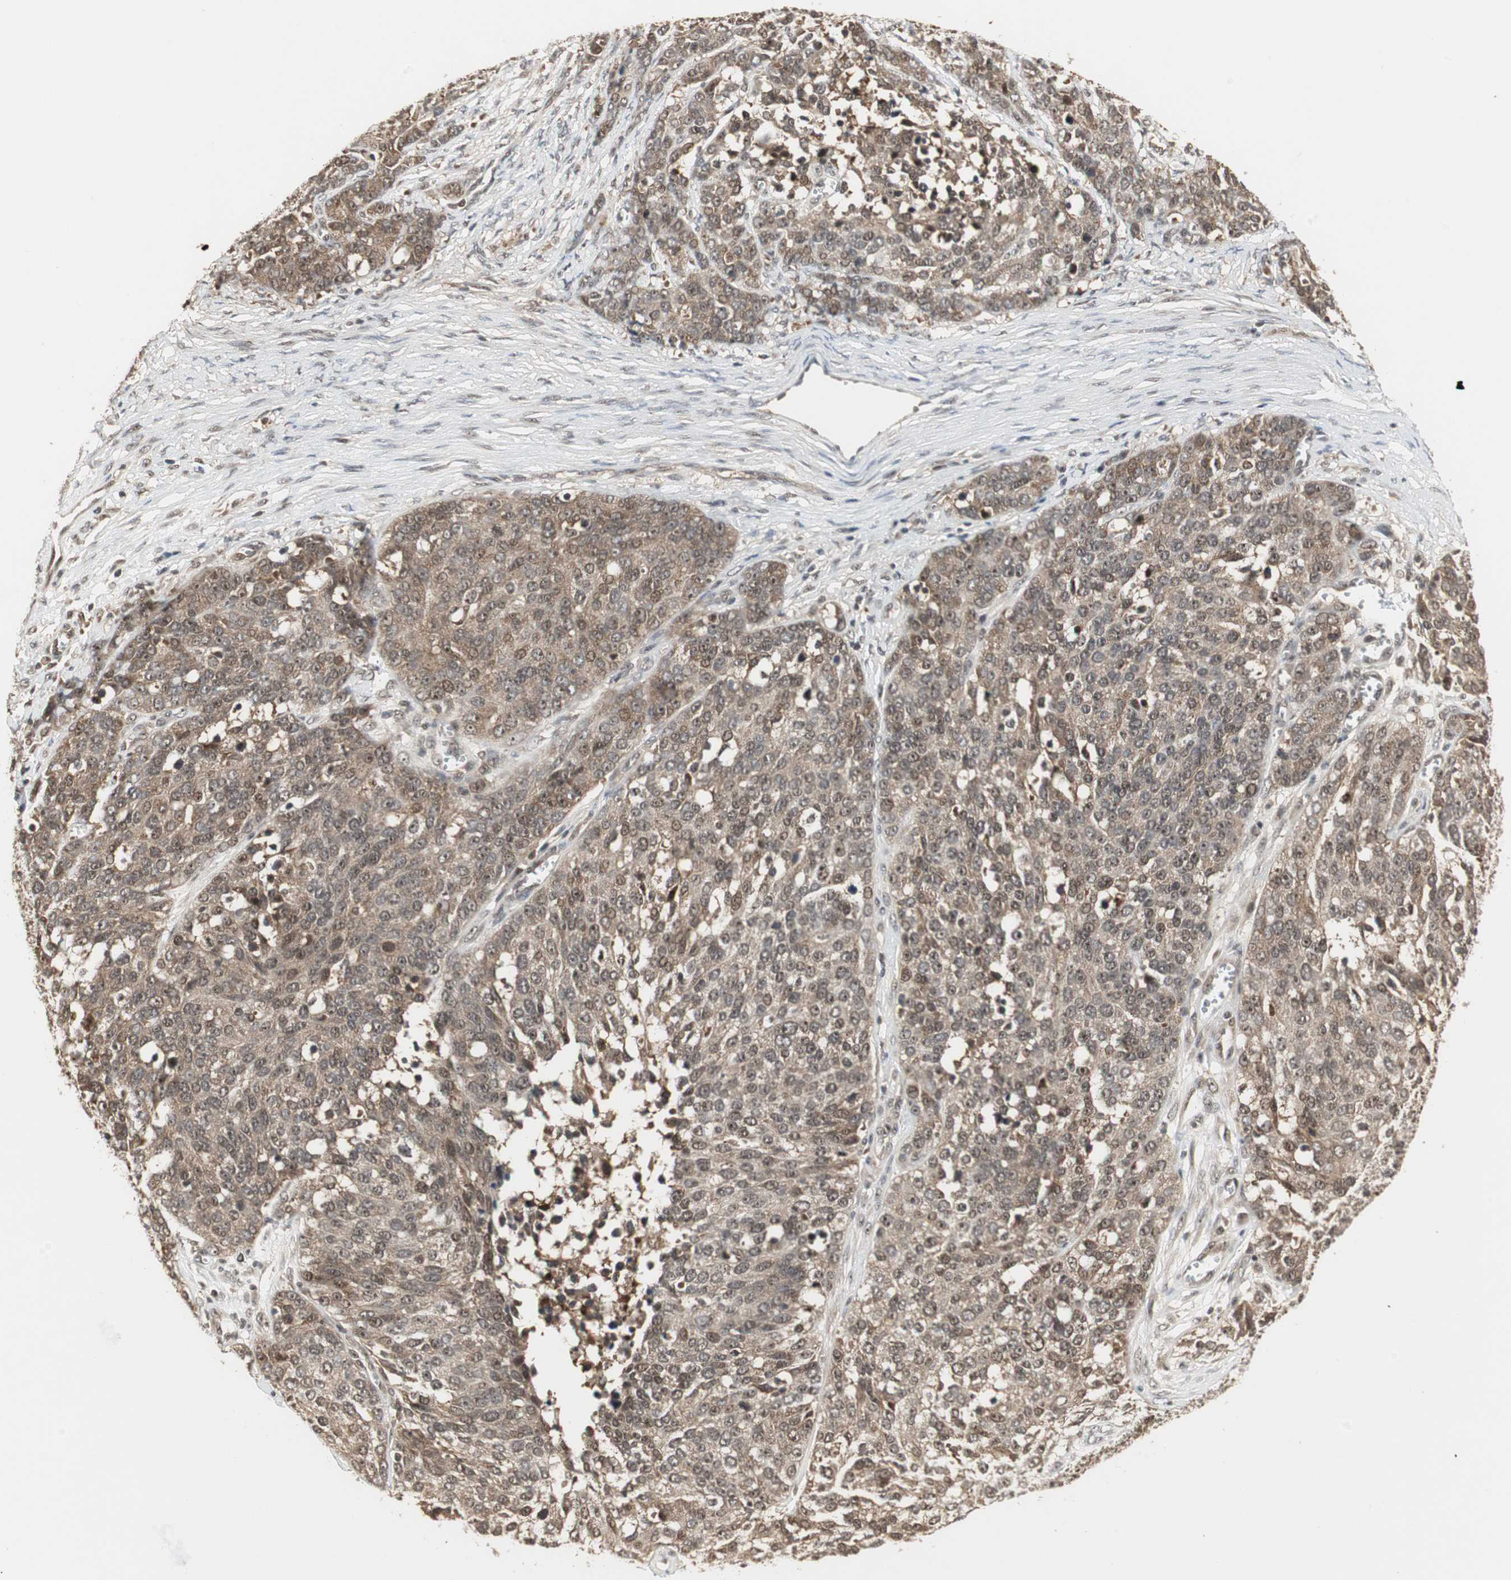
{"staining": {"intensity": "weak", "quantity": ">75%", "location": "cytoplasmic/membranous,nuclear"}, "tissue": "ovarian cancer", "cell_type": "Tumor cells", "image_type": "cancer", "snomed": [{"axis": "morphology", "description": "Cystadenocarcinoma, serous, NOS"}, {"axis": "topography", "description": "Ovary"}], "caption": "This image reveals IHC staining of human ovarian serous cystadenocarcinoma, with low weak cytoplasmic/membranous and nuclear staining in about >75% of tumor cells.", "gene": "CSNK2B", "patient": {"sex": "female", "age": 44}}